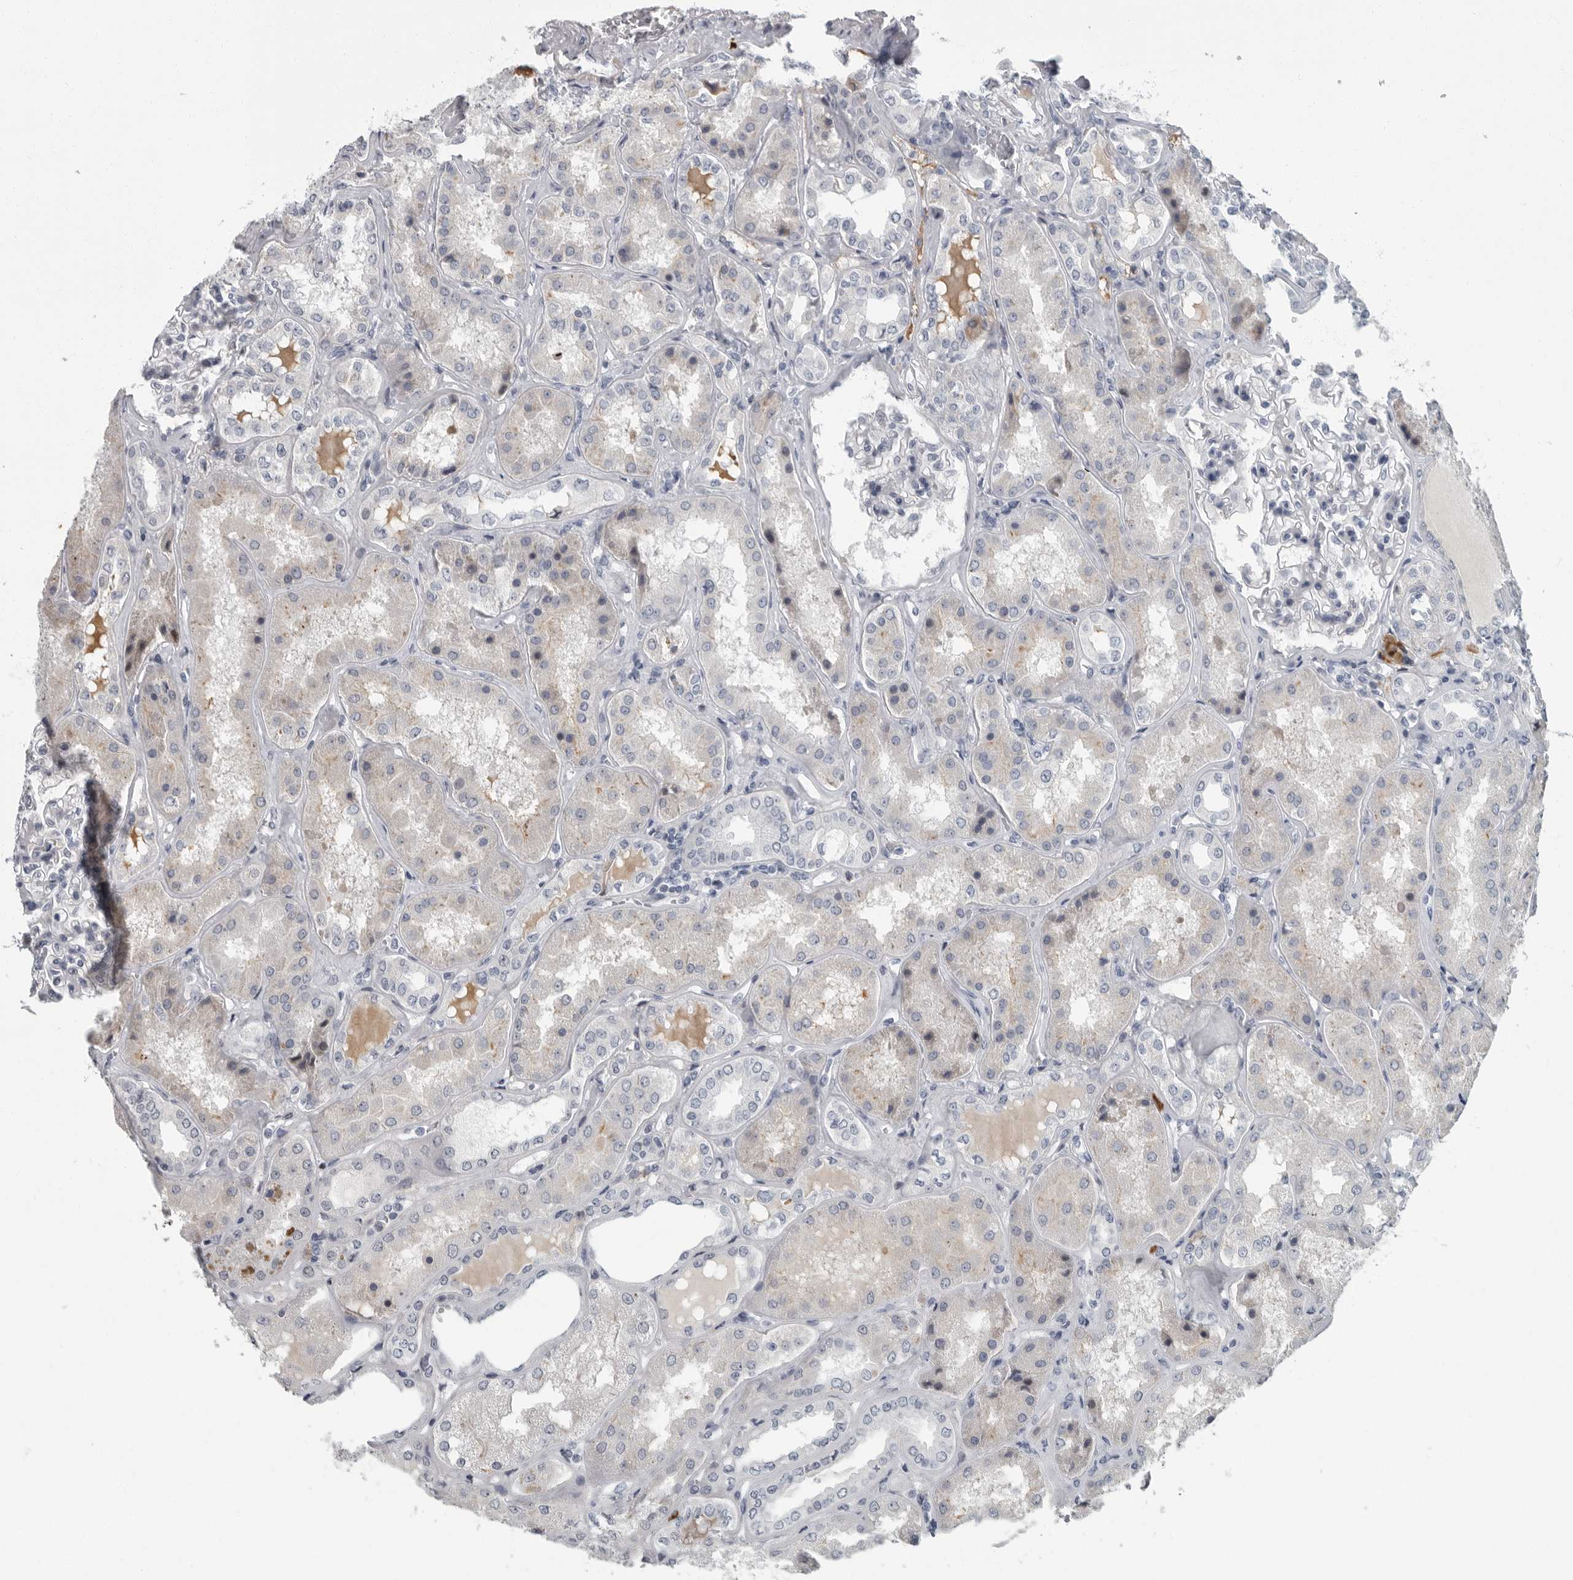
{"staining": {"intensity": "negative", "quantity": "none", "location": "none"}, "tissue": "kidney", "cell_type": "Cells in glomeruli", "image_type": "normal", "snomed": [{"axis": "morphology", "description": "Normal tissue, NOS"}, {"axis": "topography", "description": "Kidney"}], "caption": "Kidney stained for a protein using IHC reveals no staining cells in glomeruli.", "gene": "SLC25A39", "patient": {"sex": "female", "age": 56}}